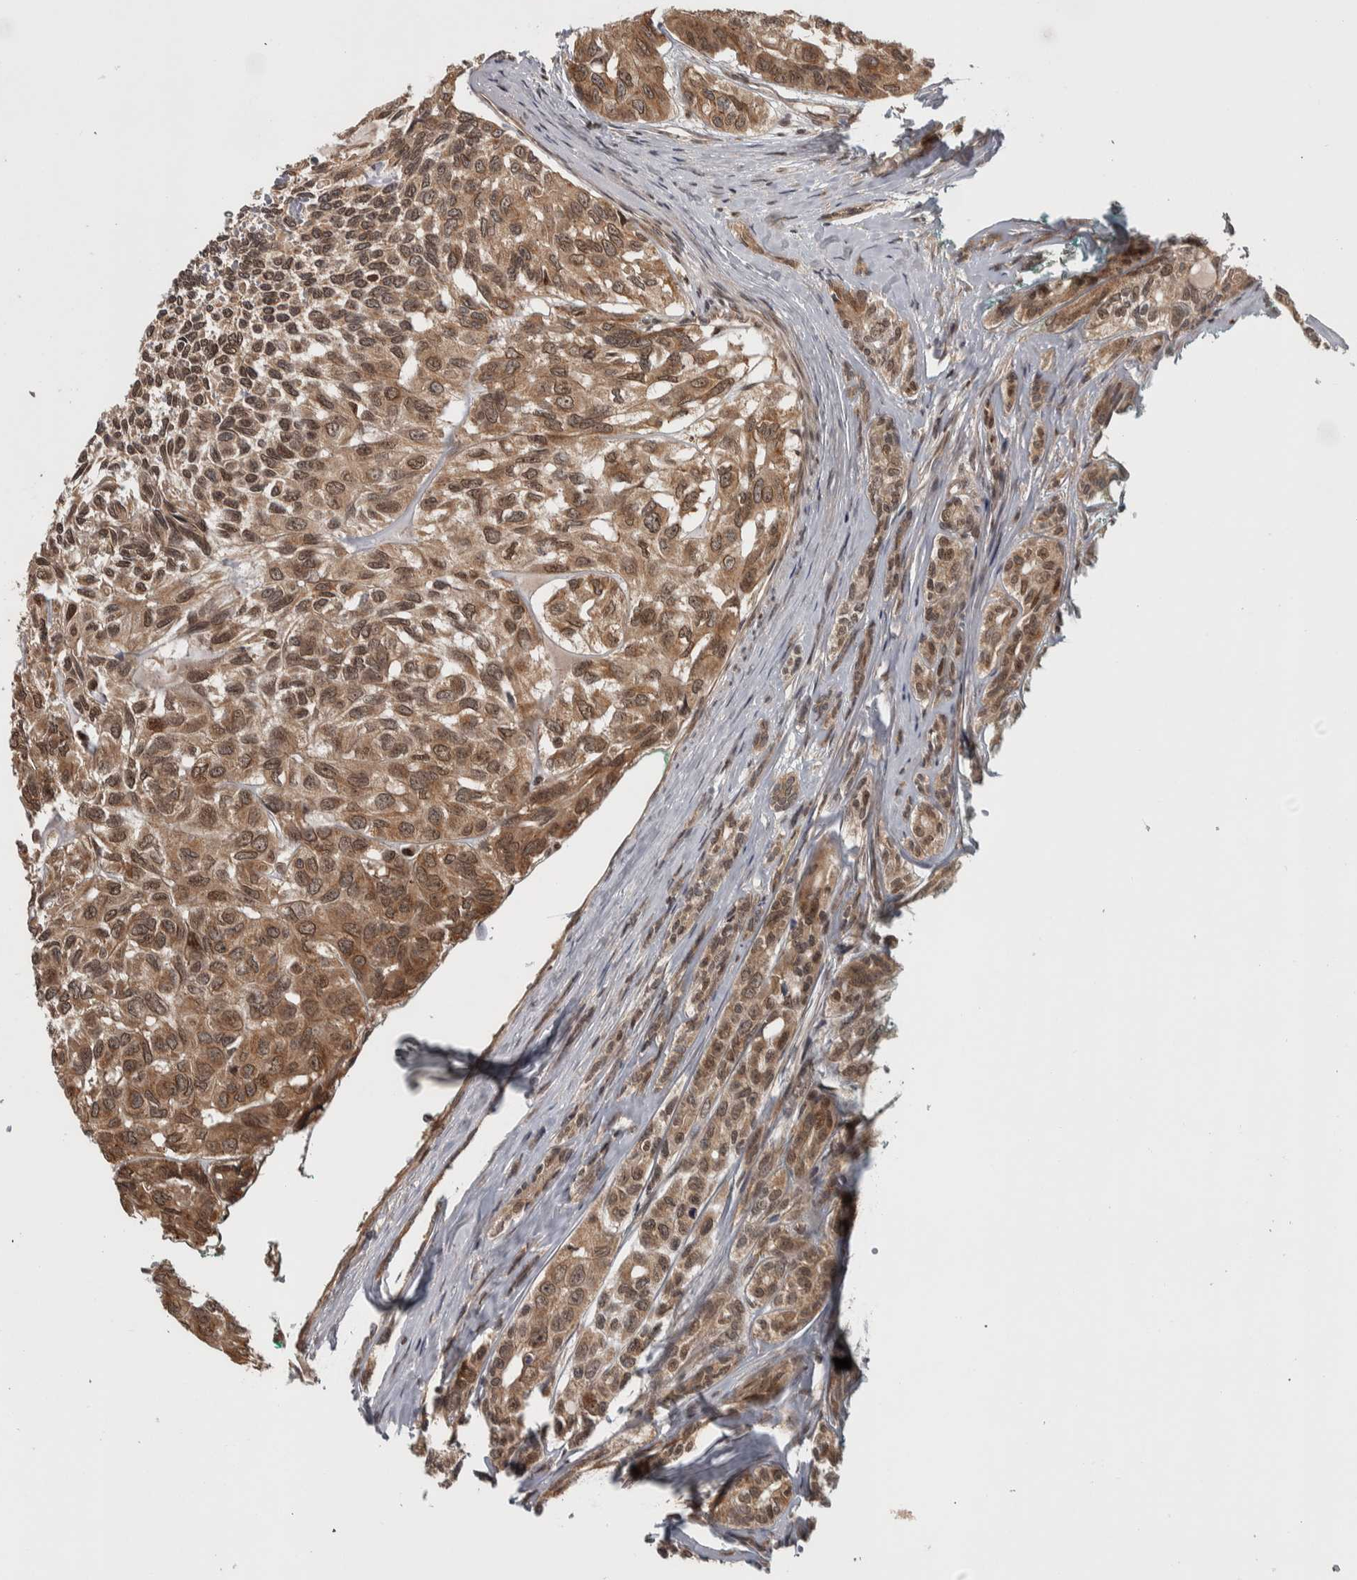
{"staining": {"intensity": "moderate", "quantity": ">75%", "location": "cytoplasmic/membranous,nuclear"}, "tissue": "head and neck cancer", "cell_type": "Tumor cells", "image_type": "cancer", "snomed": [{"axis": "morphology", "description": "Adenocarcinoma, NOS"}, {"axis": "topography", "description": "Salivary gland, NOS"}, {"axis": "topography", "description": "Head-Neck"}], "caption": "Brown immunohistochemical staining in human head and neck adenocarcinoma reveals moderate cytoplasmic/membranous and nuclear positivity in about >75% of tumor cells.", "gene": "RPS6KA4", "patient": {"sex": "female", "age": 76}}